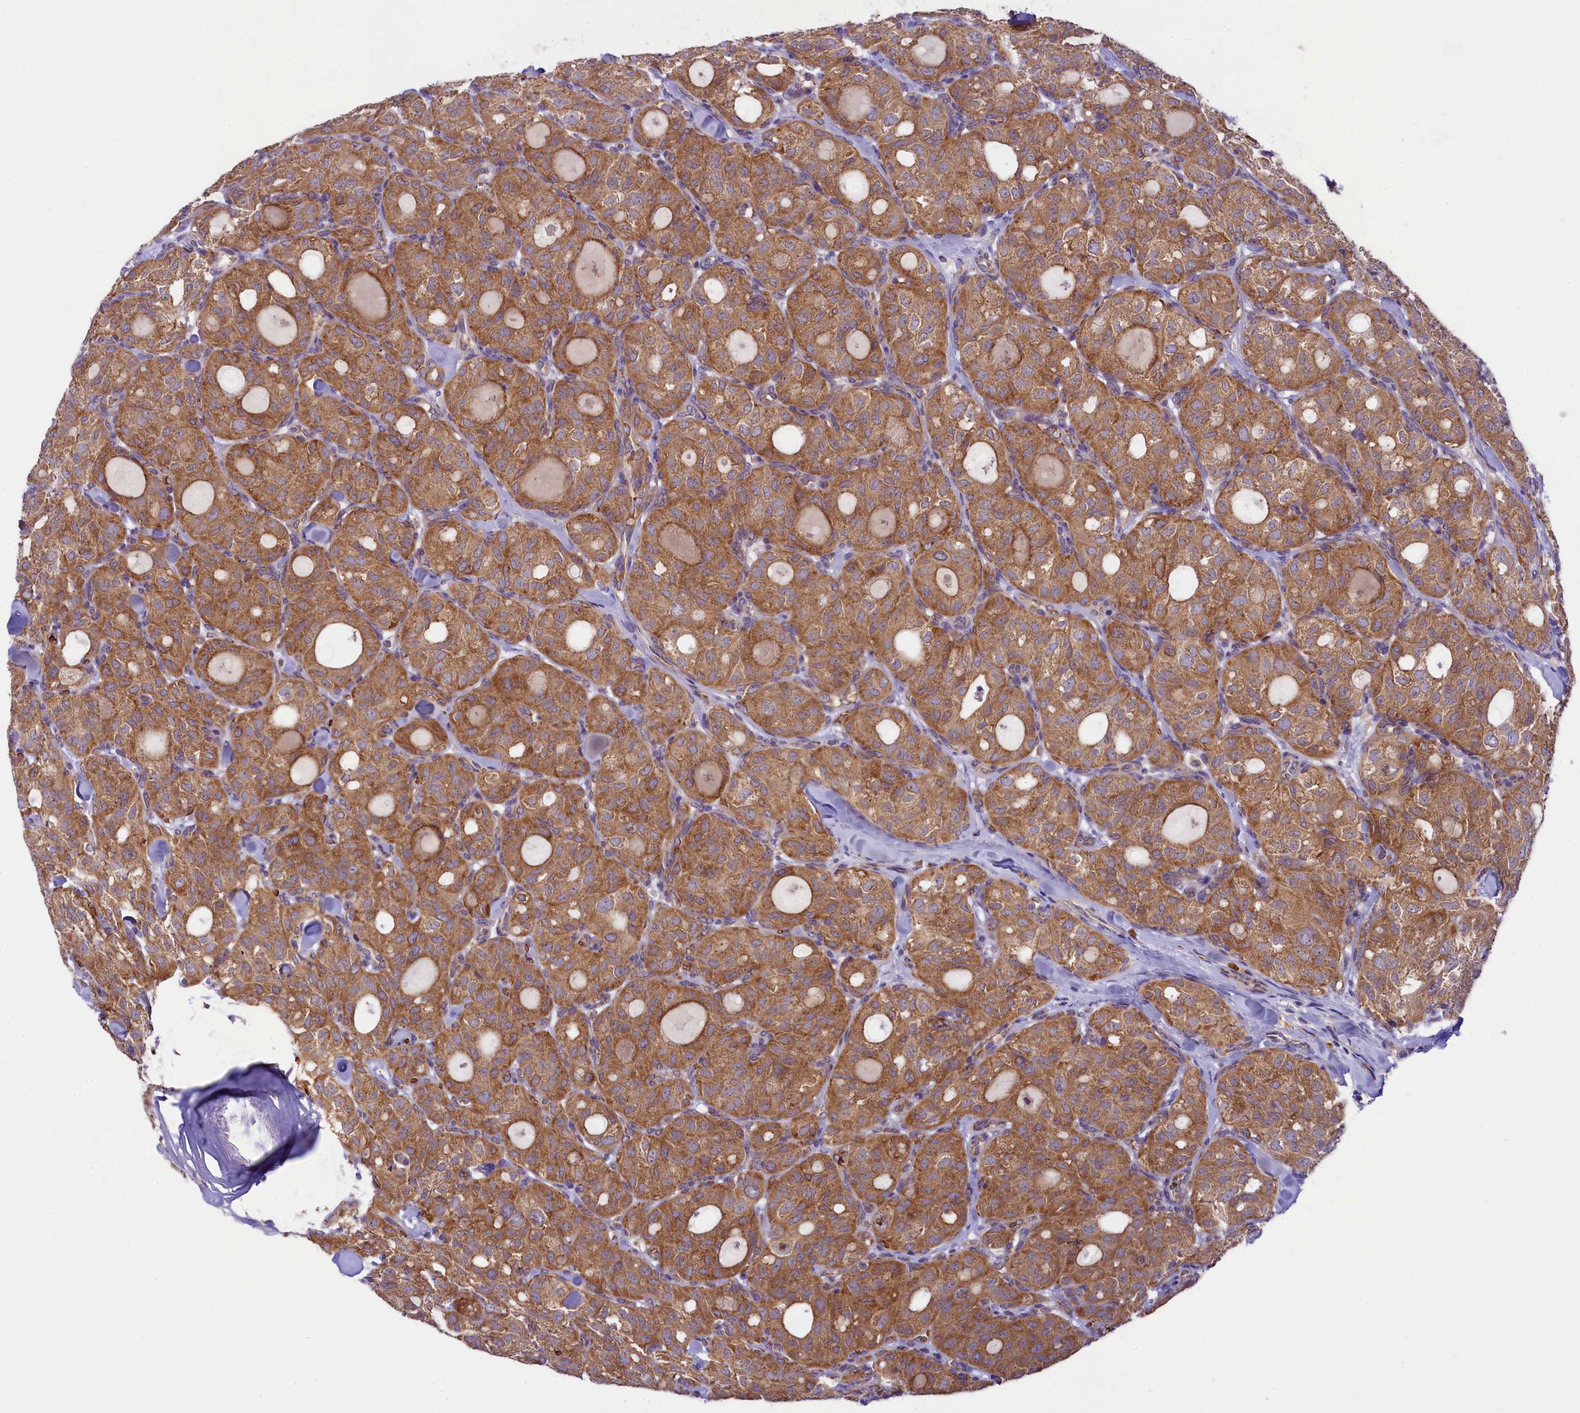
{"staining": {"intensity": "moderate", "quantity": ">75%", "location": "cytoplasmic/membranous"}, "tissue": "thyroid cancer", "cell_type": "Tumor cells", "image_type": "cancer", "snomed": [{"axis": "morphology", "description": "Follicular adenoma carcinoma, NOS"}, {"axis": "topography", "description": "Thyroid gland"}], "caption": "Moderate cytoplasmic/membranous protein positivity is identified in approximately >75% of tumor cells in follicular adenoma carcinoma (thyroid).", "gene": "LARP4", "patient": {"sex": "male", "age": 75}}